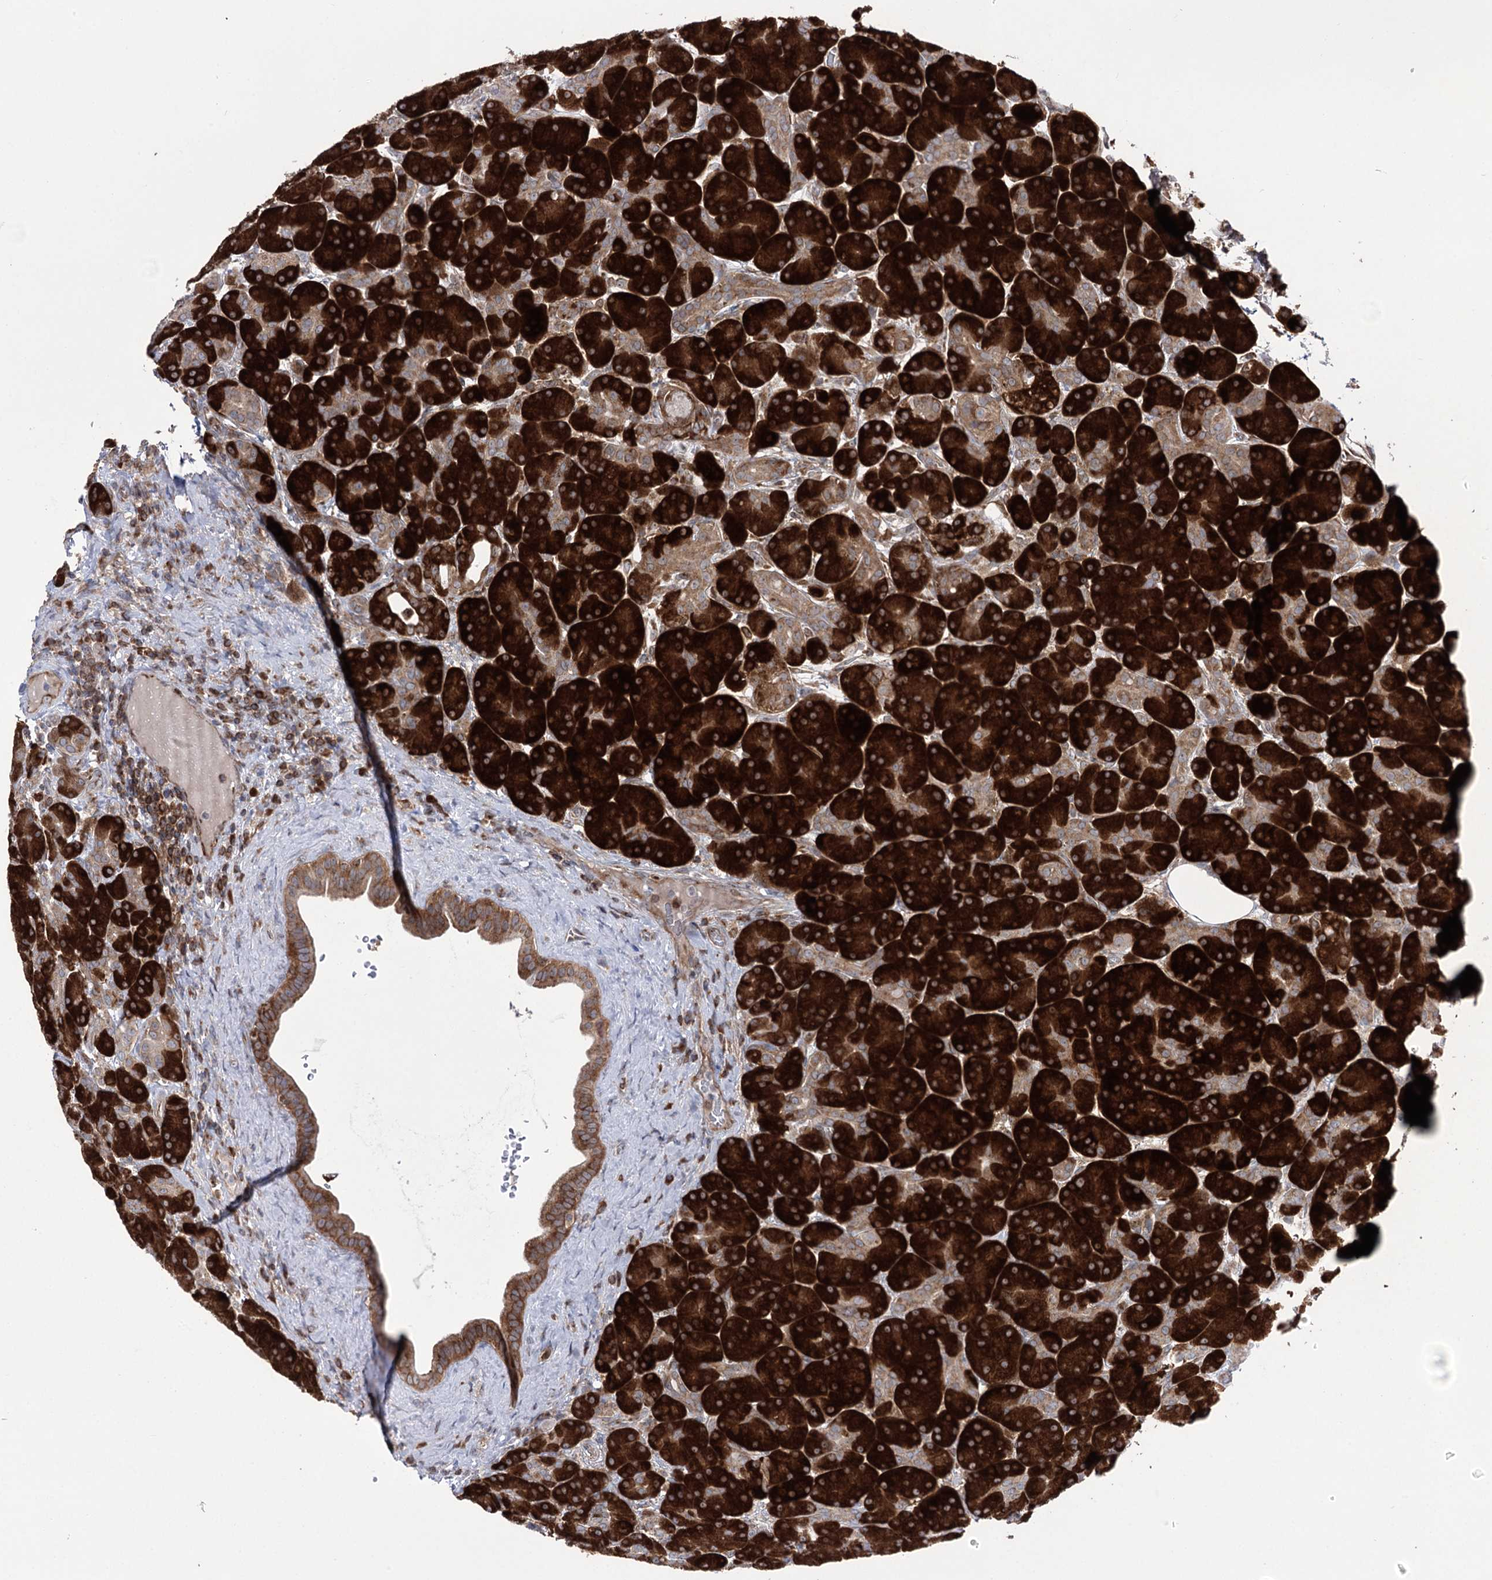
{"staining": {"intensity": "strong", "quantity": ">75%", "location": "cytoplasmic/membranous"}, "tissue": "pancreas", "cell_type": "Exocrine glandular cells", "image_type": "normal", "snomed": [{"axis": "morphology", "description": "Normal tissue, NOS"}, {"axis": "topography", "description": "Pancreas"}], "caption": "Protein staining of normal pancreas demonstrates strong cytoplasmic/membranous positivity in about >75% of exocrine glandular cells. (Brightfield microscopy of DAB IHC at high magnification).", "gene": "ZNF622", "patient": {"sex": "male", "age": 63}}